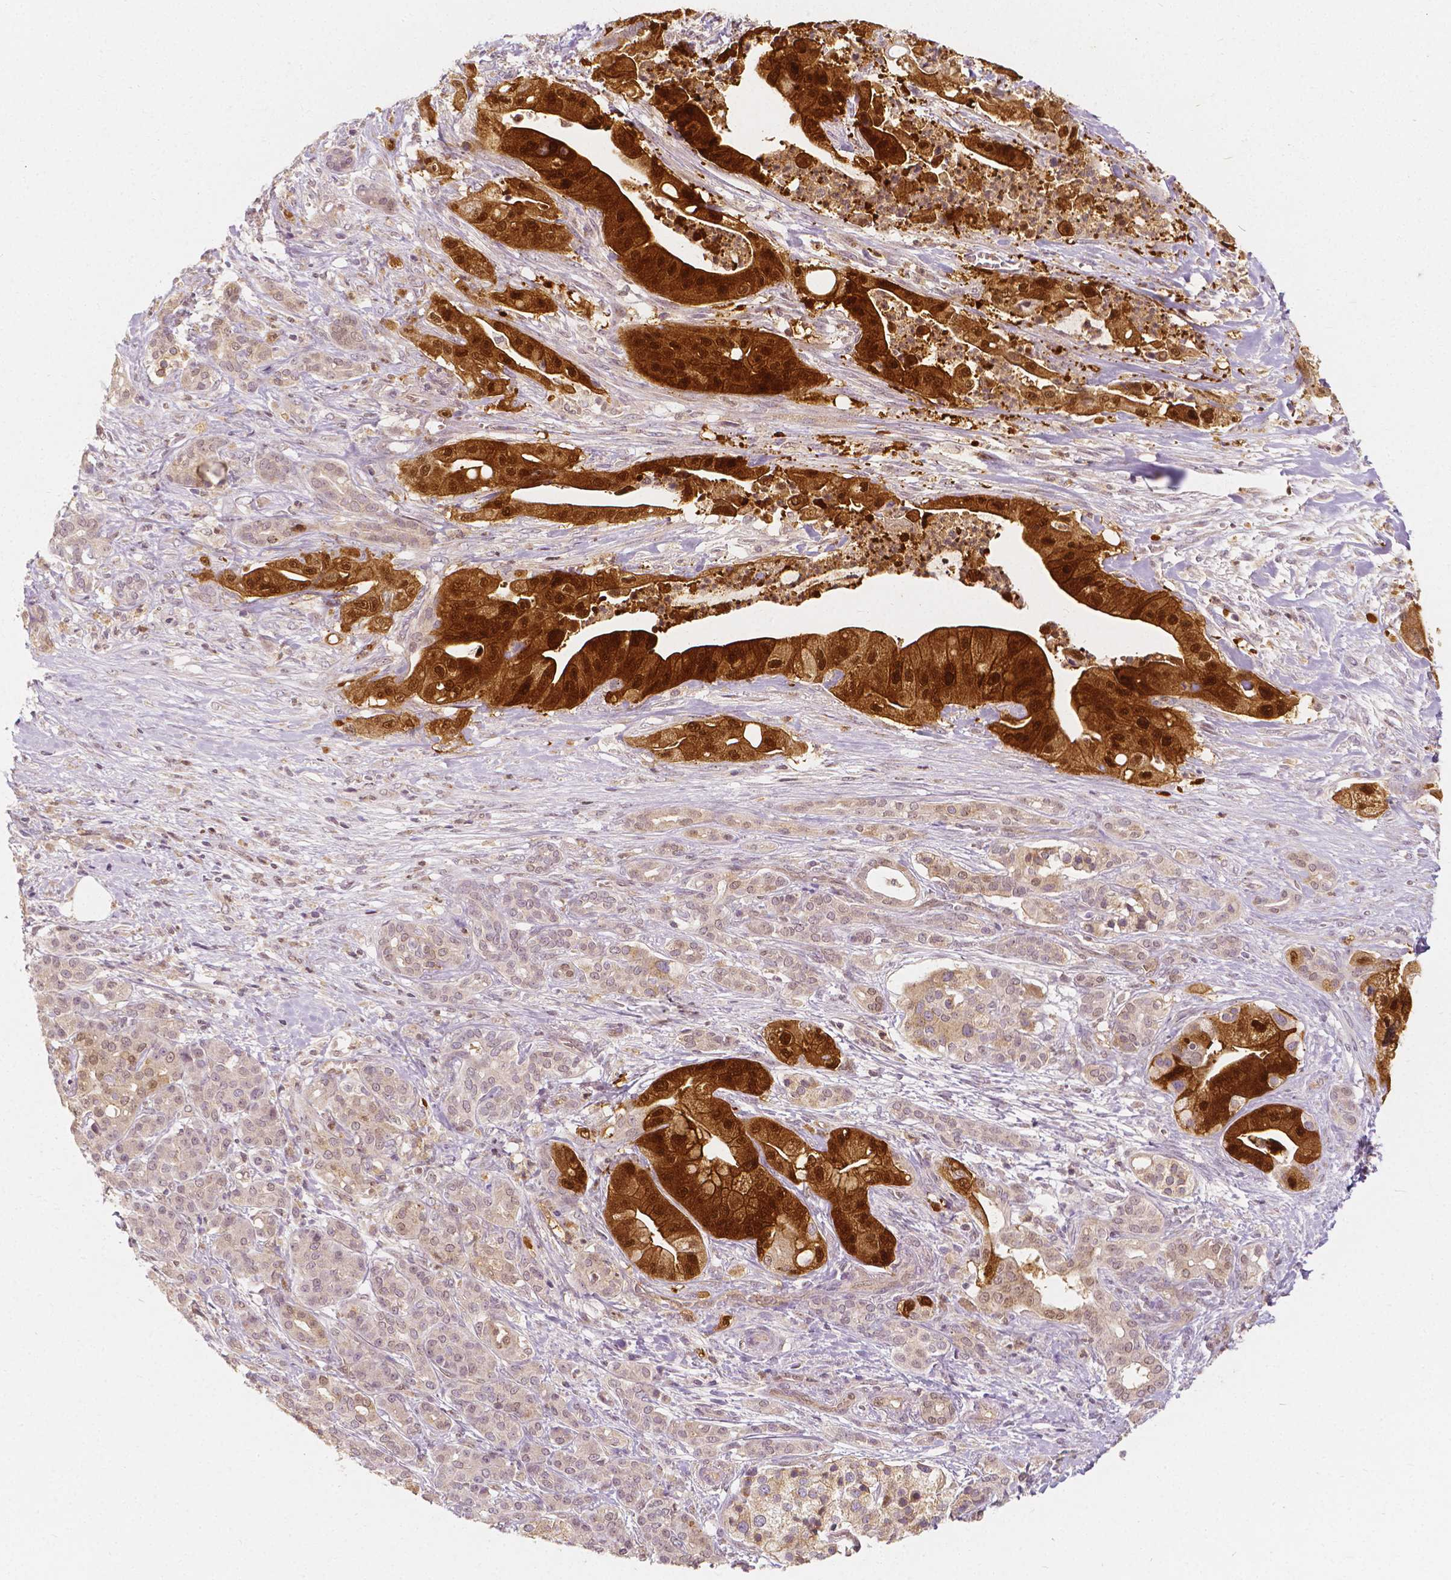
{"staining": {"intensity": "strong", "quantity": "25%-75%", "location": "cytoplasmic/membranous,nuclear"}, "tissue": "pancreatic cancer", "cell_type": "Tumor cells", "image_type": "cancer", "snomed": [{"axis": "morphology", "description": "Normal tissue, NOS"}, {"axis": "morphology", "description": "Inflammation, NOS"}, {"axis": "morphology", "description": "Adenocarcinoma, NOS"}, {"axis": "topography", "description": "Pancreas"}], "caption": "Immunohistochemistry photomicrograph of neoplastic tissue: human pancreatic cancer stained using IHC reveals high levels of strong protein expression localized specifically in the cytoplasmic/membranous and nuclear of tumor cells, appearing as a cytoplasmic/membranous and nuclear brown color.", "gene": "NAPRT", "patient": {"sex": "male", "age": 57}}